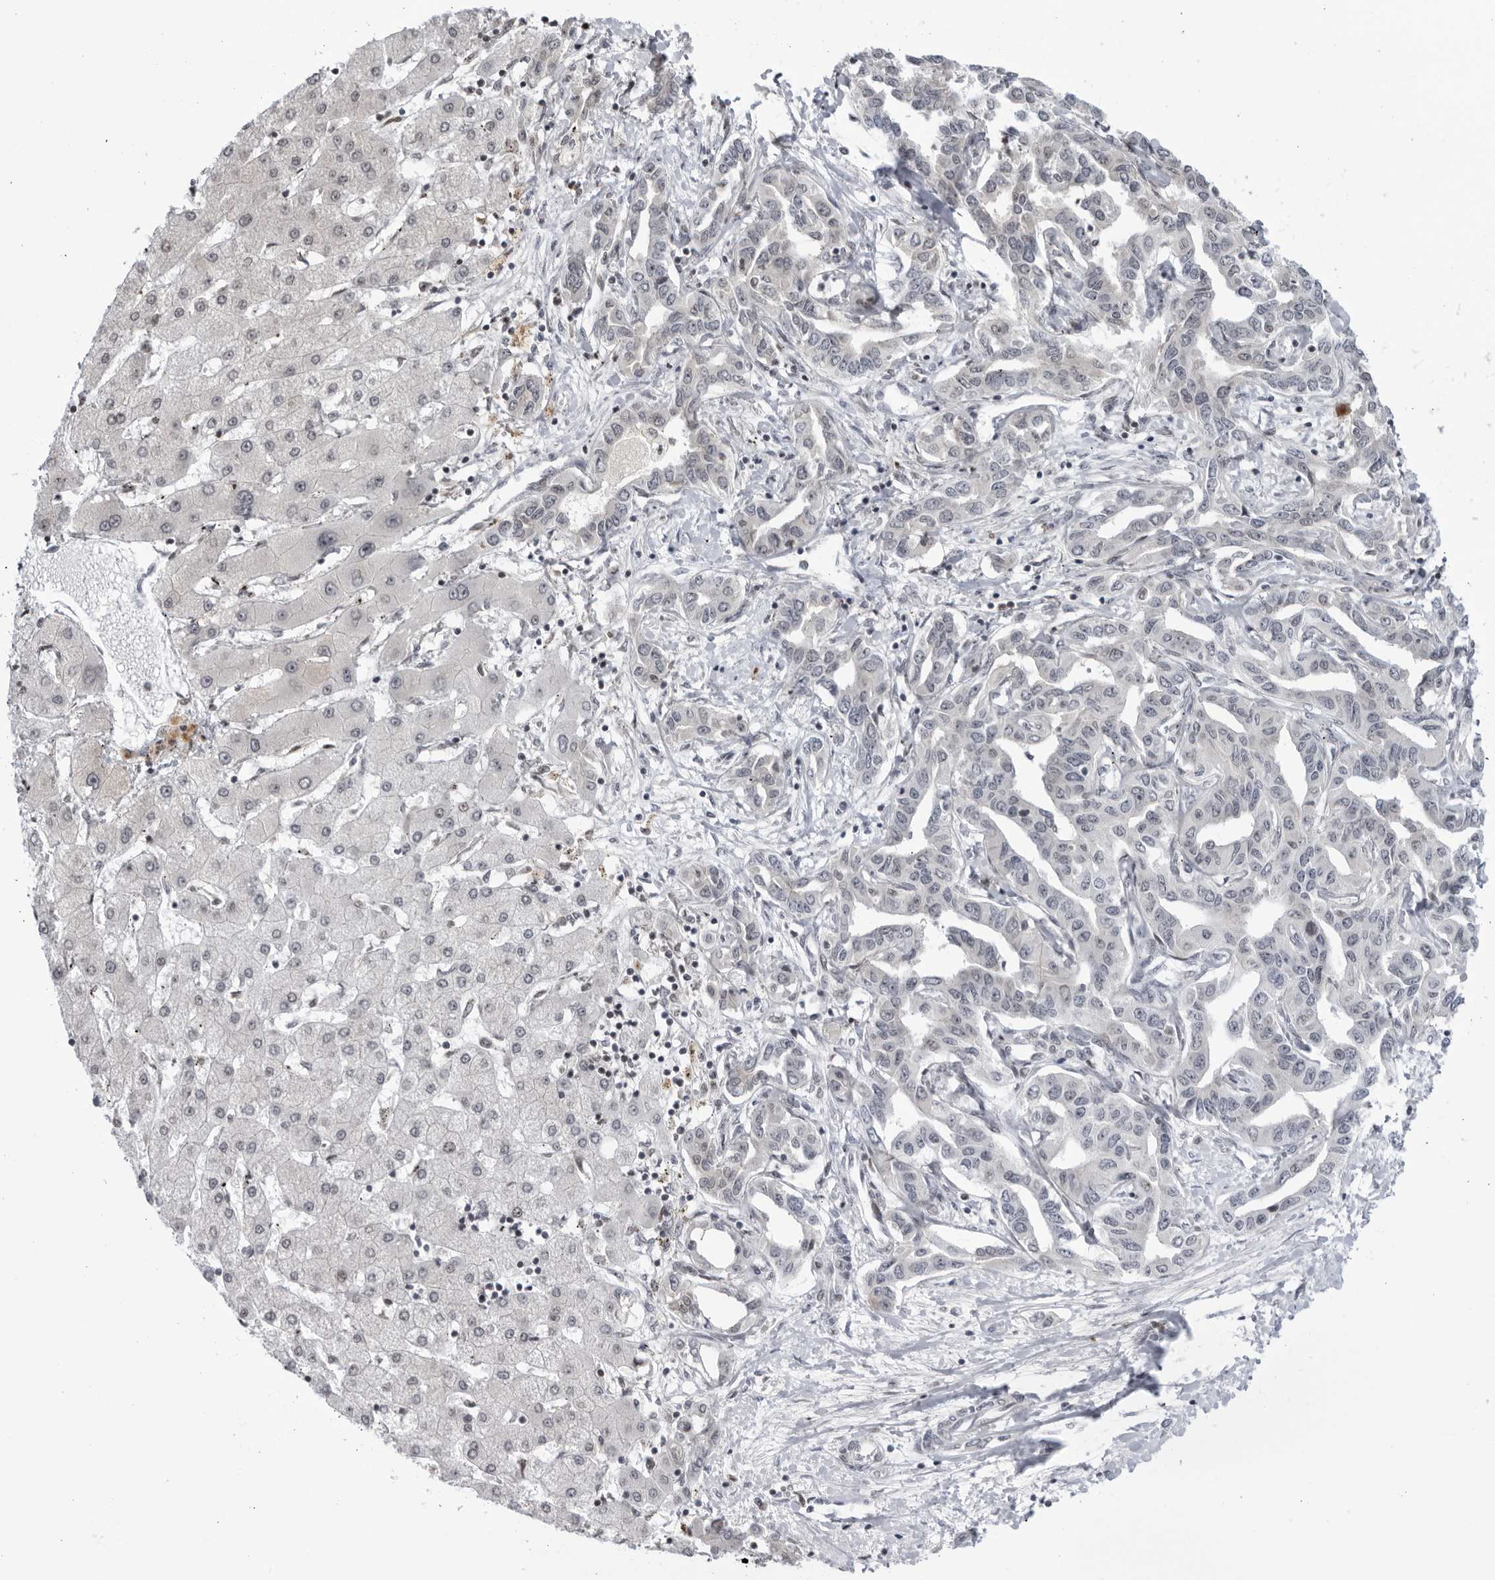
{"staining": {"intensity": "negative", "quantity": "none", "location": "none"}, "tissue": "liver cancer", "cell_type": "Tumor cells", "image_type": "cancer", "snomed": [{"axis": "morphology", "description": "Cholangiocarcinoma"}, {"axis": "topography", "description": "Liver"}], "caption": "This micrograph is of liver cancer stained with immunohistochemistry to label a protein in brown with the nuclei are counter-stained blue. There is no staining in tumor cells.", "gene": "DTL", "patient": {"sex": "male", "age": 59}}